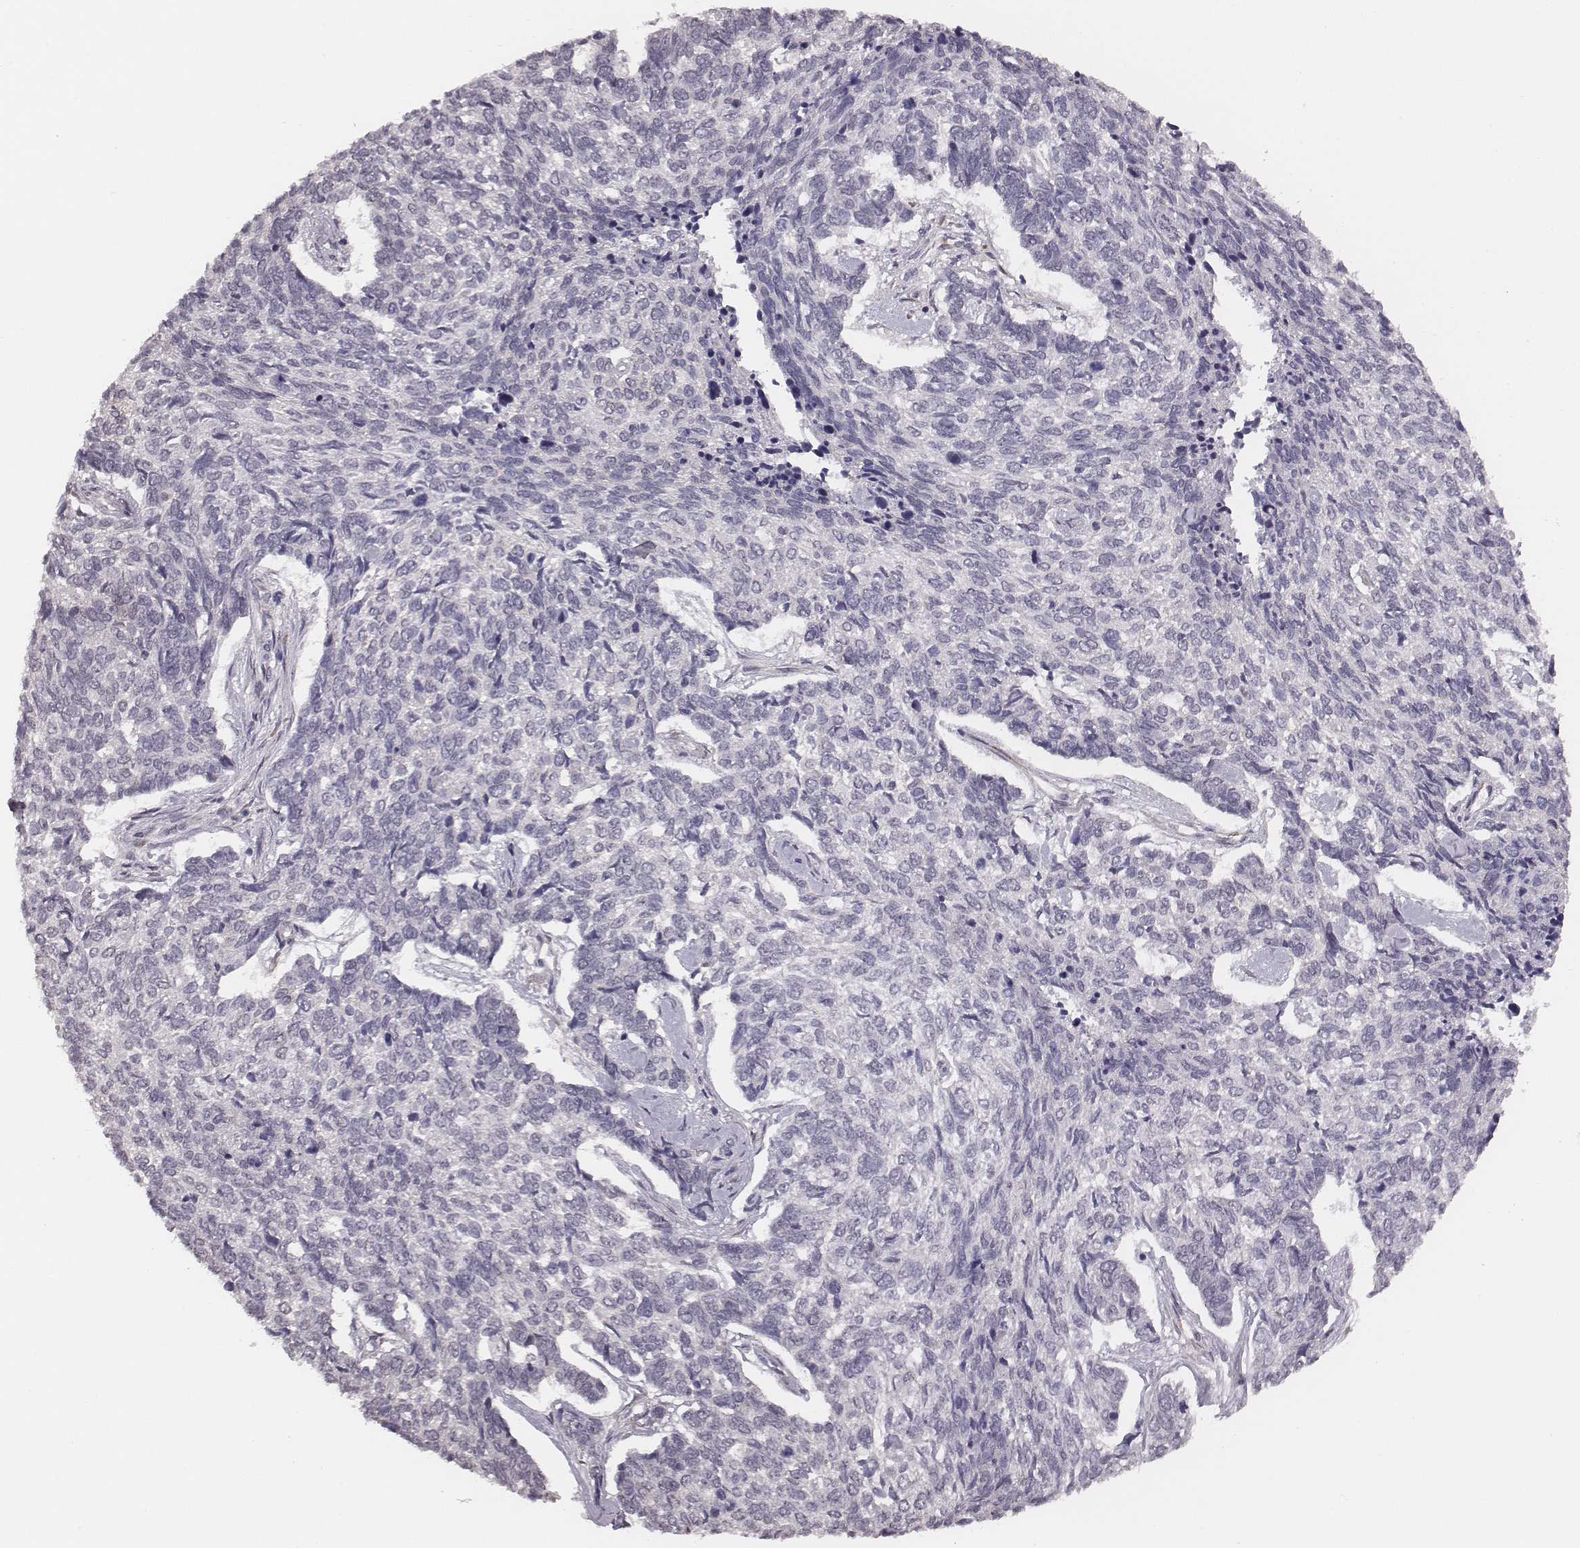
{"staining": {"intensity": "negative", "quantity": "none", "location": "none"}, "tissue": "skin cancer", "cell_type": "Tumor cells", "image_type": "cancer", "snomed": [{"axis": "morphology", "description": "Basal cell carcinoma"}, {"axis": "topography", "description": "Skin"}], "caption": "Immunohistochemistry (IHC) histopathology image of human basal cell carcinoma (skin) stained for a protein (brown), which exhibits no staining in tumor cells.", "gene": "RPGRIP1", "patient": {"sex": "female", "age": 65}}